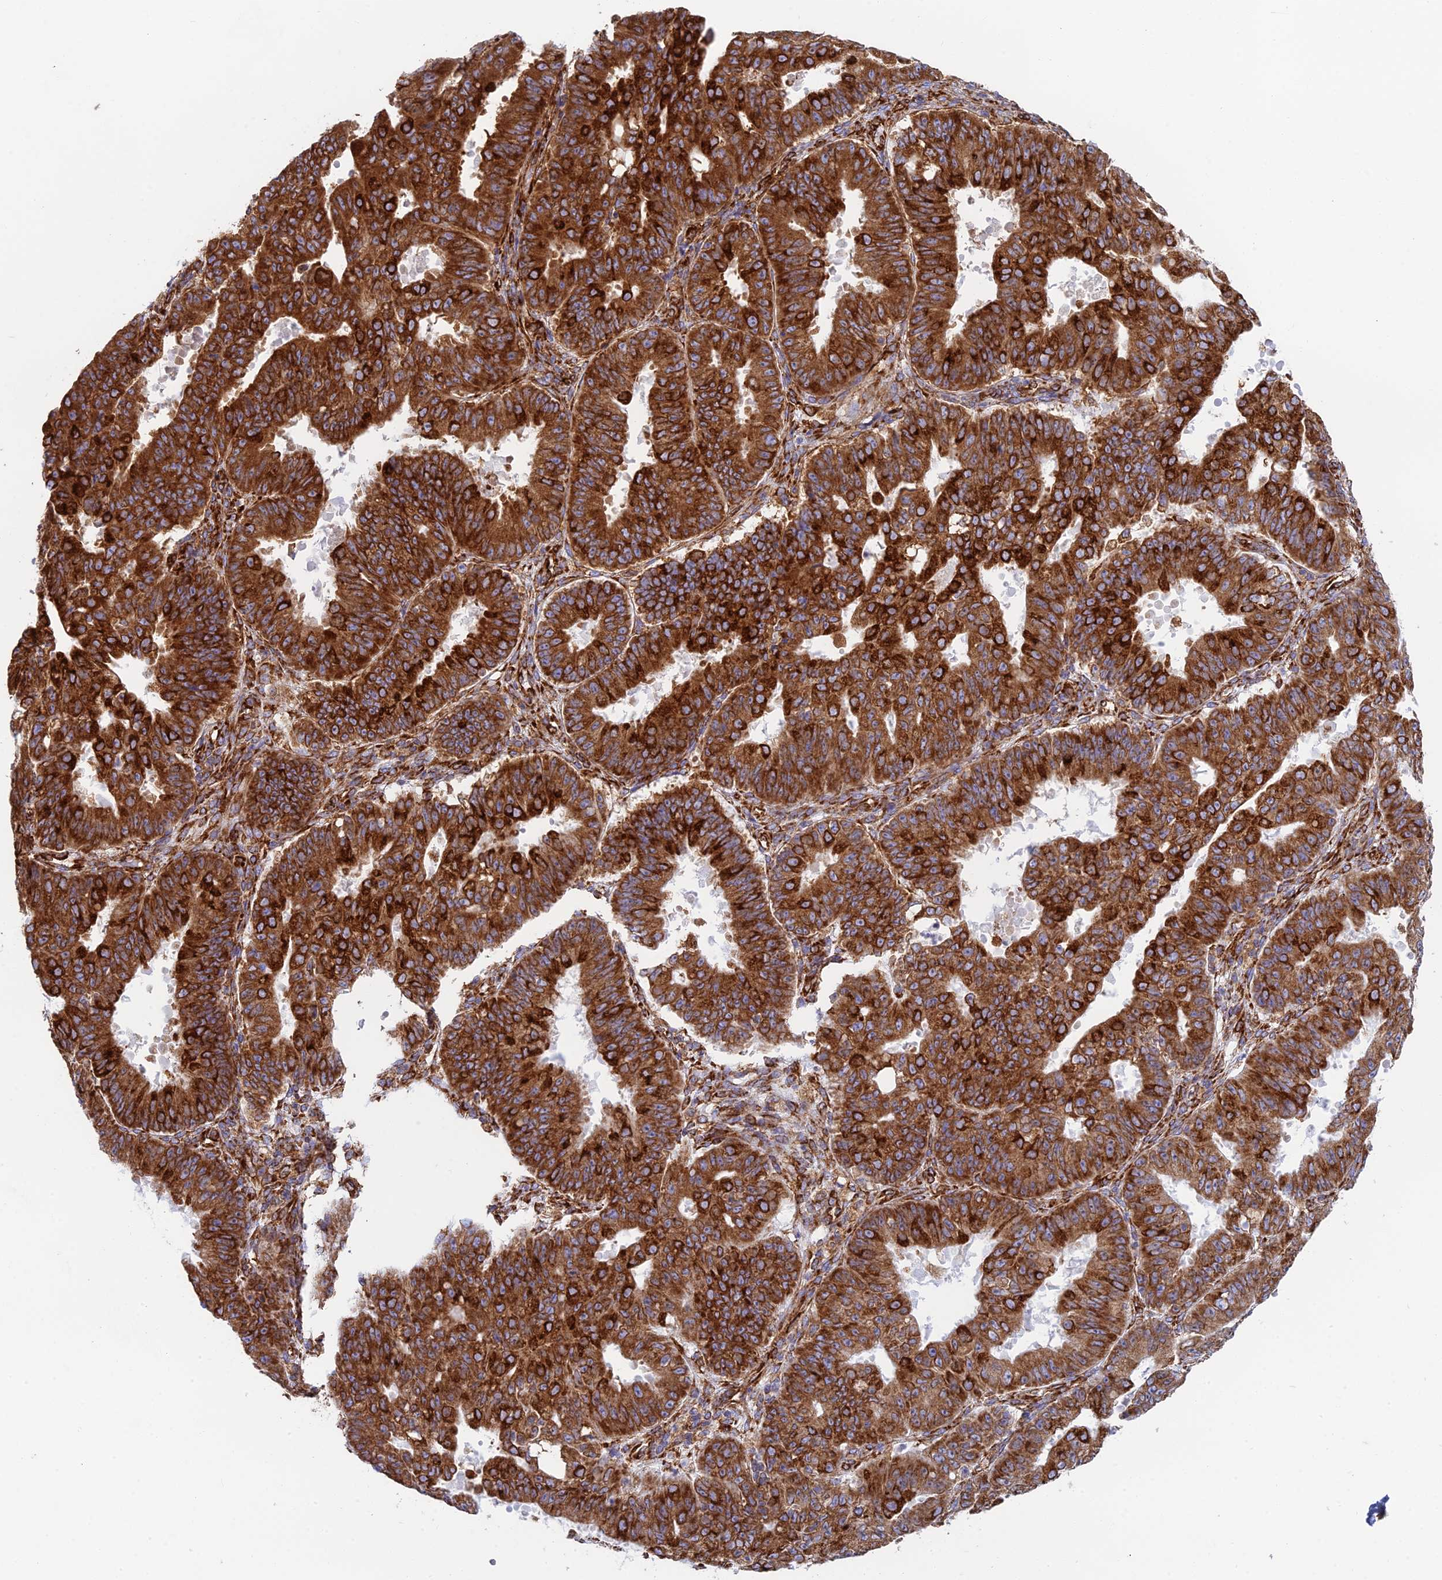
{"staining": {"intensity": "strong", "quantity": ">75%", "location": "cytoplasmic/membranous"}, "tissue": "ovarian cancer", "cell_type": "Tumor cells", "image_type": "cancer", "snomed": [{"axis": "morphology", "description": "Carcinoma, endometroid"}, {"axis": "topography", "description": "Appendix"}, {"axis": "topography", "description": "Ovary"}], "caption": "This photomicrograph shows immunohistochemistry (IHC) staining of human ovarian cancer (endometroid carcinoma), with high strong cytoplasmic/membranous staining in approximately >75% of tumor cells.", "gene": "CCDC69", "patient": {"sex": "female", "age": 42}}